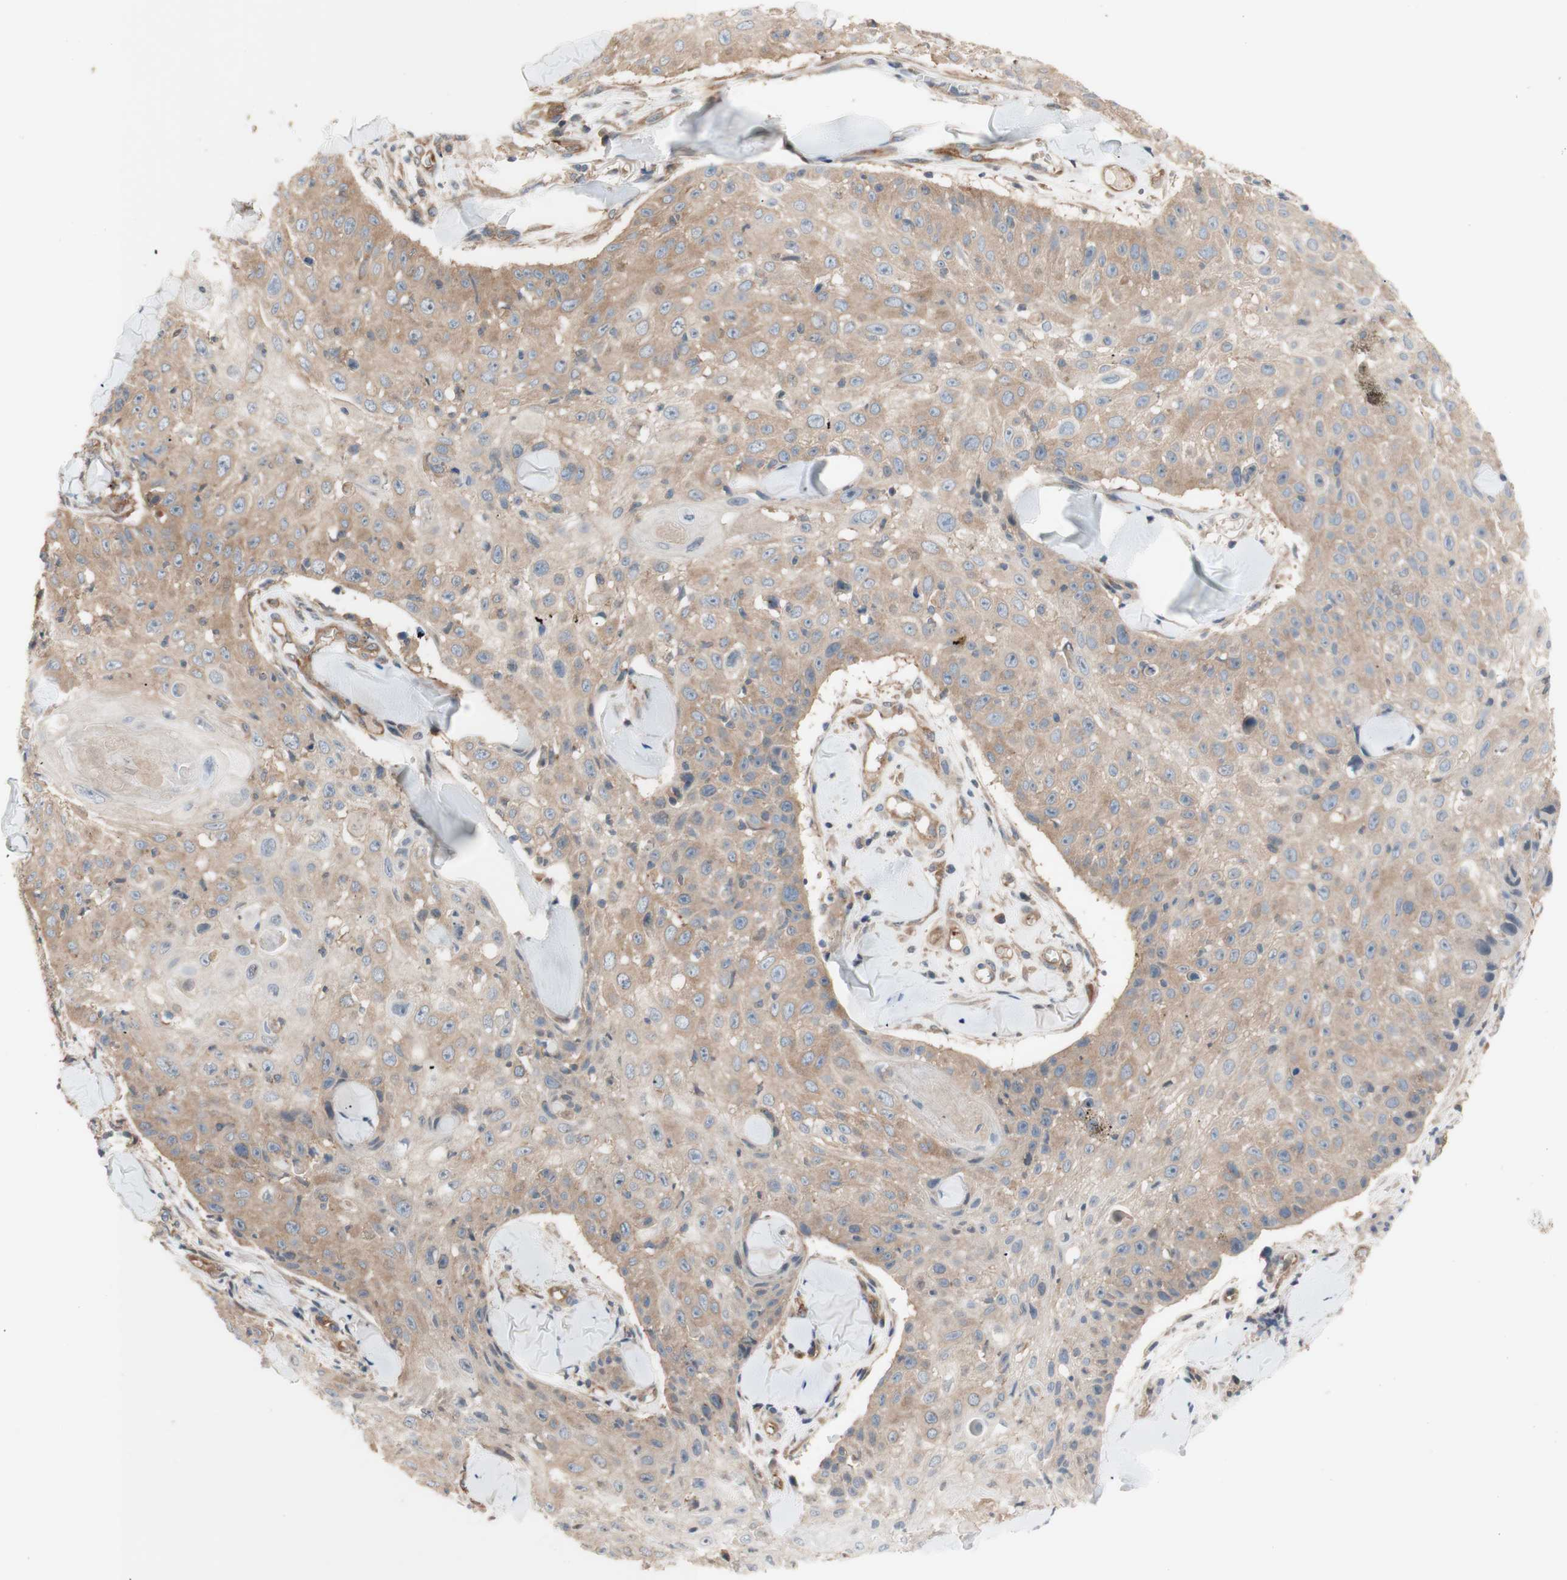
{"staining": {"intensity": "moderate", "quantity": ">75%", "location": "cytoplasmic/membranous"}, "tissue": "skin cancer", "cell_type": "Tumor cells", "image_type": "cancer", "snomed": [{"axis": "morphology", "description": "Squamous cell carcinoma, NOS"}, {"axis": "topography", "description": "Skin"}], "caption": "High-magnification brightfield microscopy of skin squamous cell carcinoma stained with DAB (3,3'-diaminobenzidine) (brown) and counterstained with hematoxylin (blue). tumor cells exhibit moderate cytoplasmic/membranous staining is seen in approximately>75% of cells. (Stains: DAB (3,3'-diaminobenzidine) in brown, nuclei in blue, Microscopy: brightfield microscopy at high magnification).", "gene": "DYNLRB1", "patient": {"sex": "male", "age": 86}}